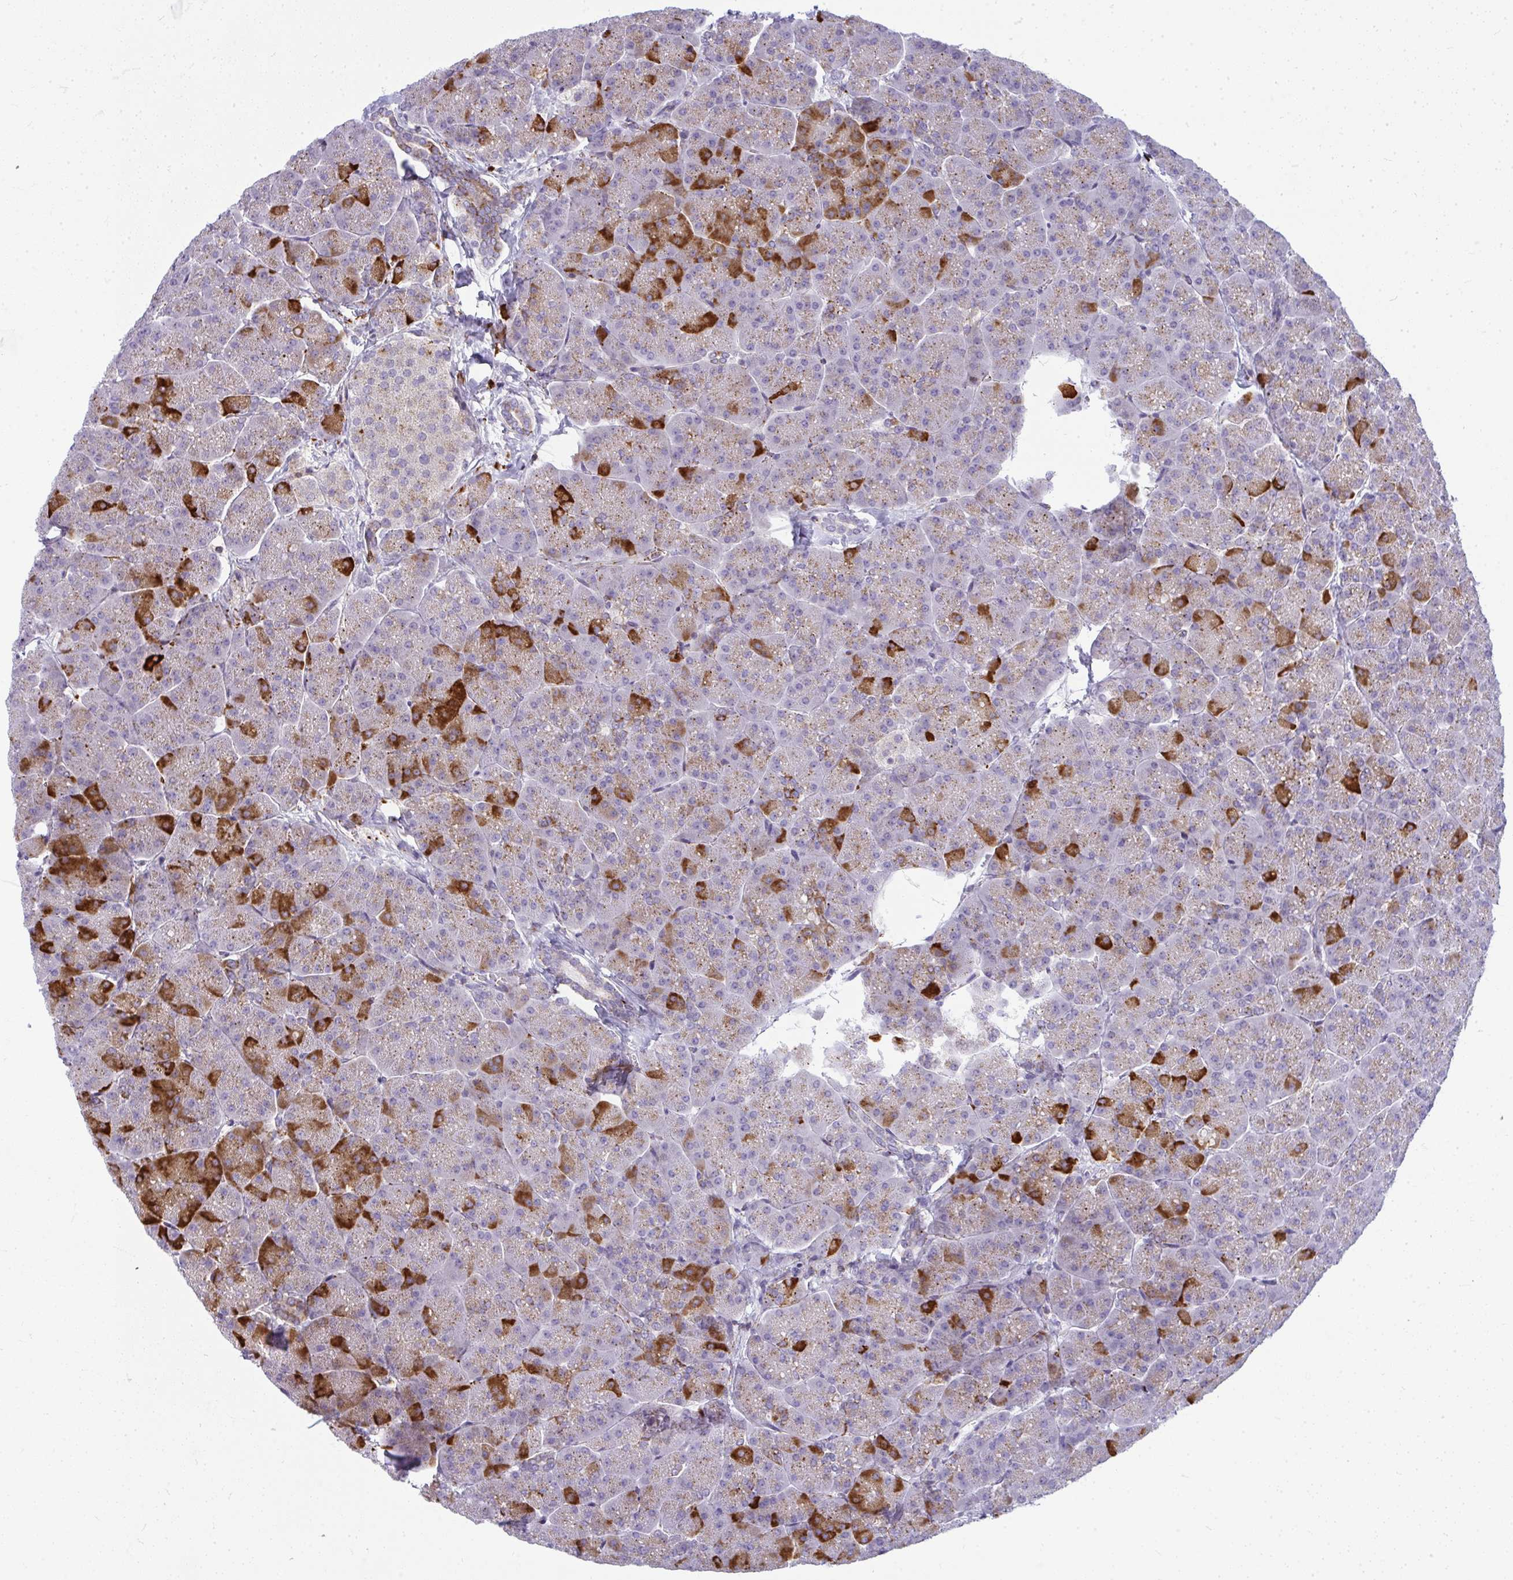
{"staining": {"intensity": "strong", "quantity": "<25%", "location": "cytoplasmic/membranous"}, "tissue": "pancreas", "cell_type": "Exocrine glandular cells", "image_type": "normal", "snomed": [{"axis": "morphology", "description": "Normal tissue, NOS"}, {"axis": "topography", "description": "Pancreas"}, {"axis": "topography", "description": "Peripheral nerve tissue"}], "caption": "Immunohistochemistry (IHC) (DAB) staining of benign human pancreas shows strong cytoplasmic/membranous protein positivity in approximately <25% of exocrine glandular cells. Immunohistochemistry stains the protein in brown and the nuclei are stained blue.", "gene": "VPS4B", "patient": {"sex": "male", "age": 54}}